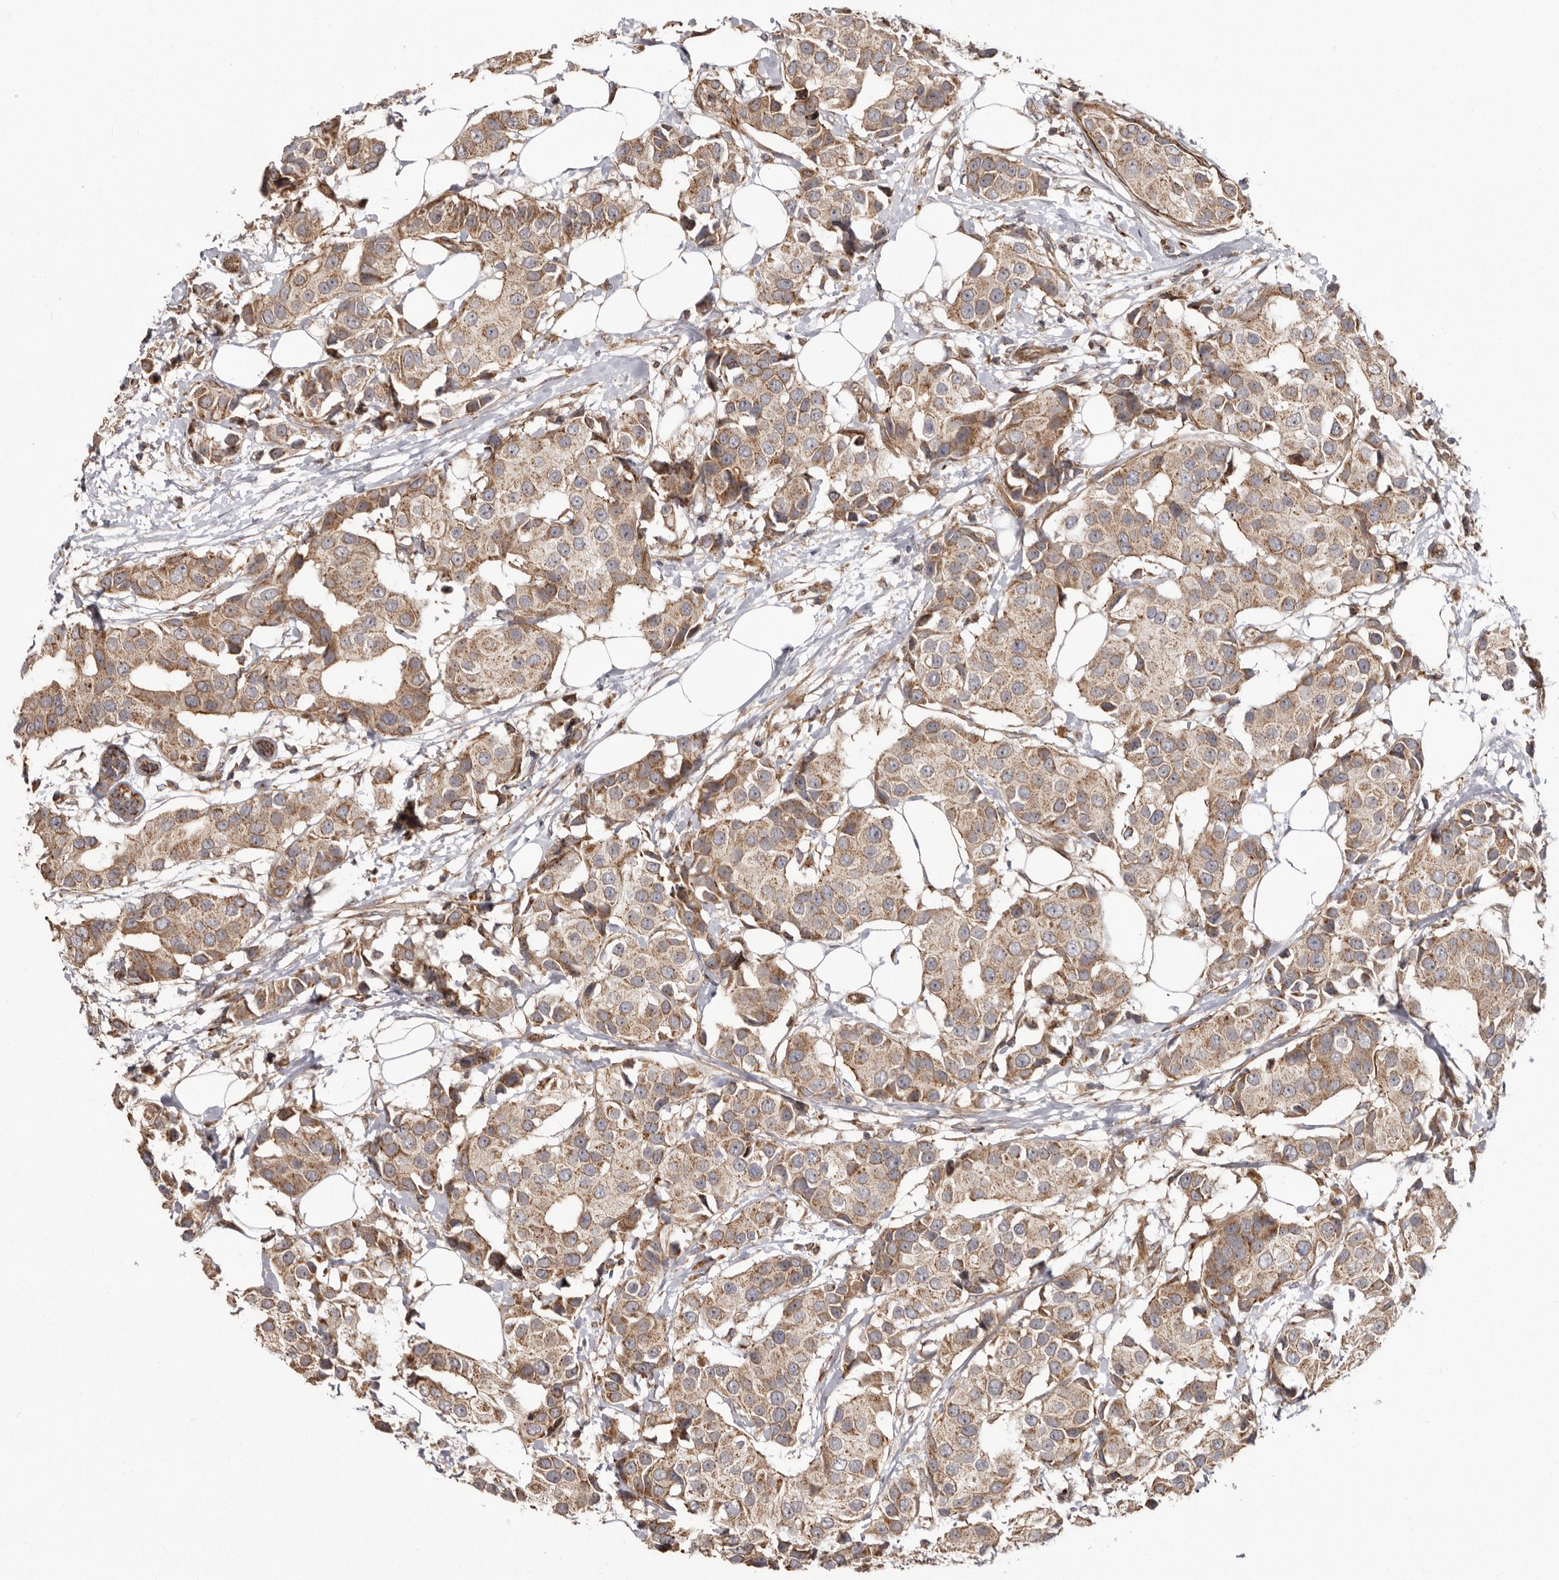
{"staining": {"intensity": "moderate", "quantity": ">75%", "location": "cytoplasmic/membranous"}, "tissue": "breast cancer", "cell_type": "Tumor cells", "image_type": "cancer", "snomed": [{"axis": "morphology", "description": "Normal tissue, NOS"}, {"axis": "morphology", "description": "Duct carcinoma"}, {"axis": "topography", "description": "Breast"}], "caption": "High-power microscopy captured an IHC image of invasive ductal carcinoma (breast), revealing moderate cytoplasmic/membranous expression in approximately >75% of tumor cells. The protein is stained brown, and the nuclei are stained in blue (DAB (3,3'-diaminobenzidine) IHC with brightfield microscopy, high magnification).", "gene": "NUP43", "patient": {"sex": "female", "age": 39}}